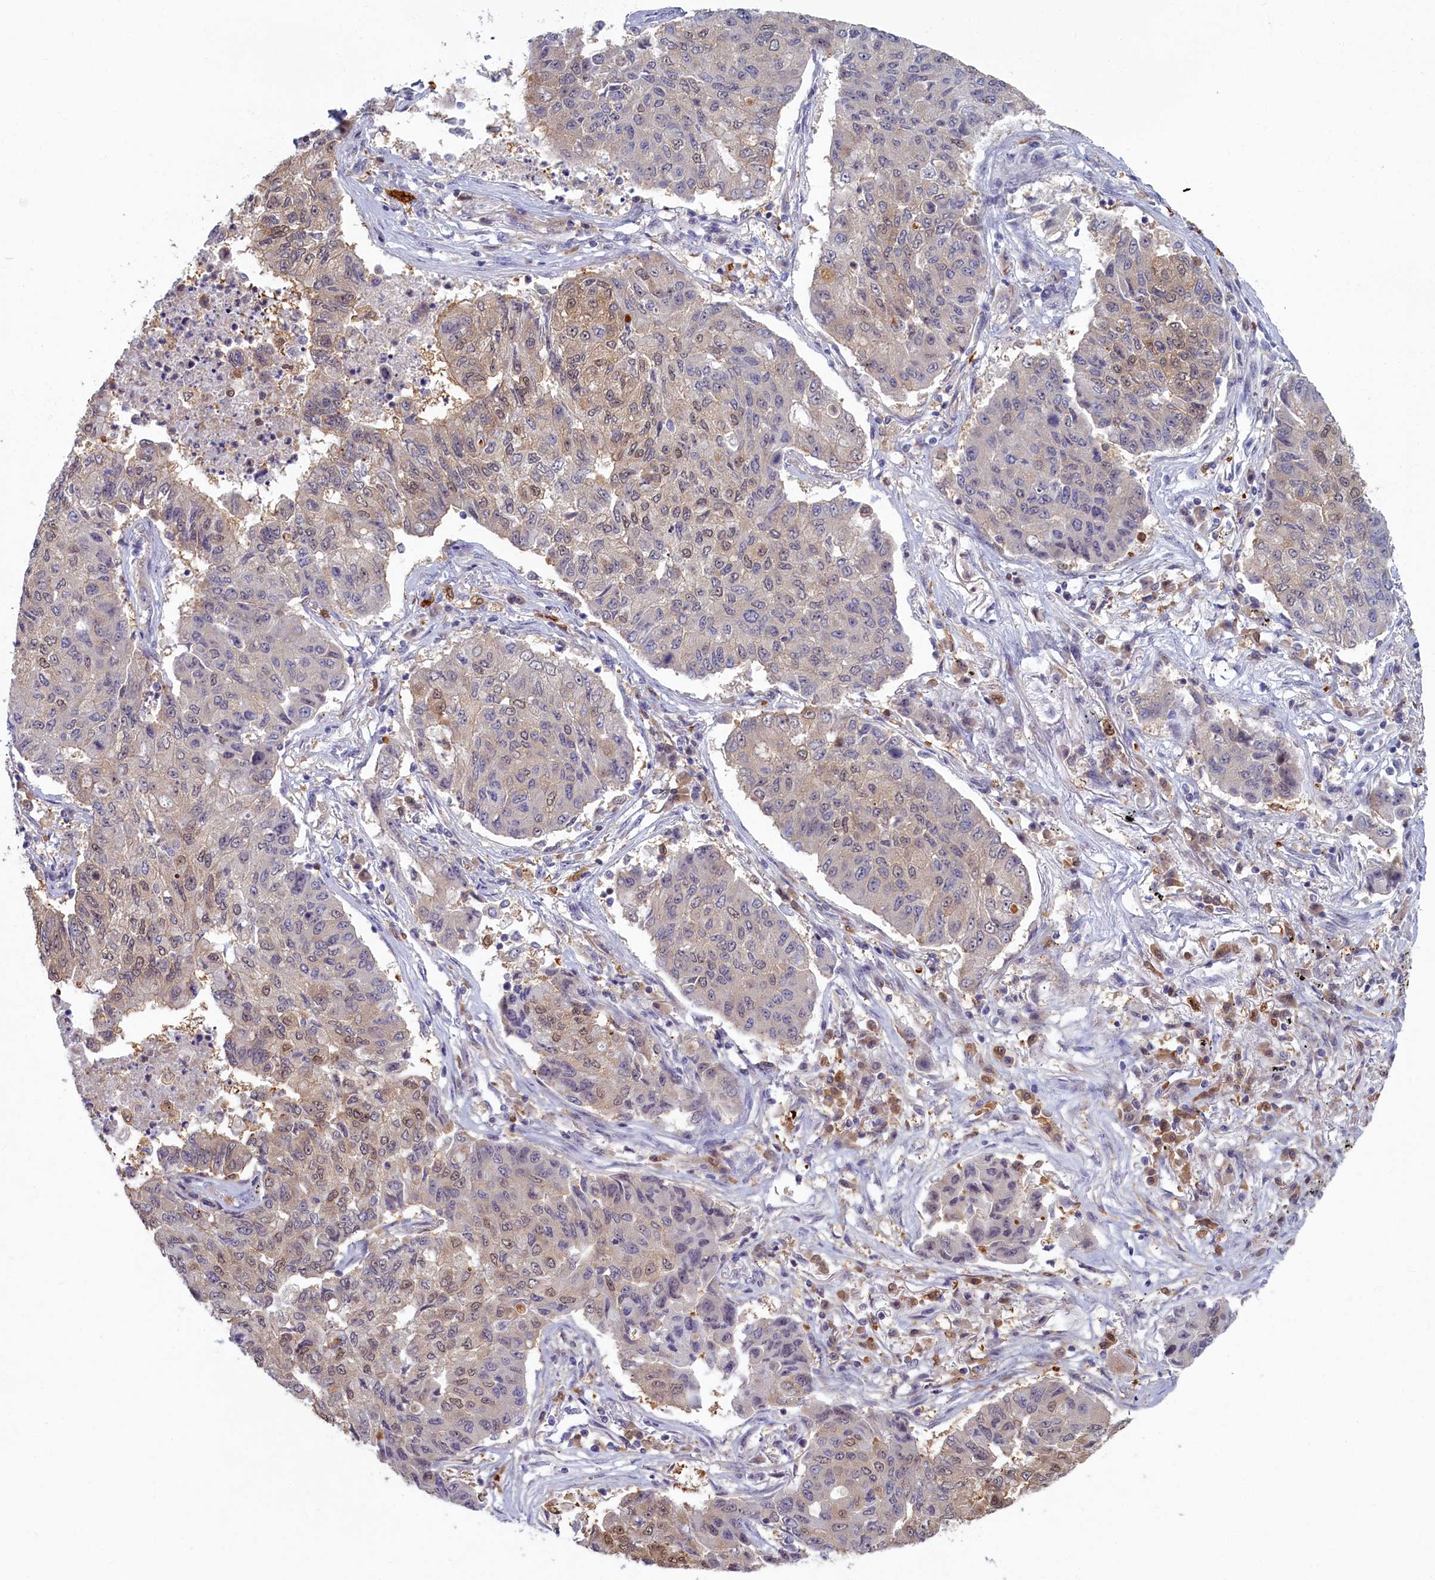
{"staining": {"intensity": "weak", "quantity": "<25%", "location": "cytoplasmic/membranous"}, "tissue": "lung cancer", "cell_type": "Tumor cells", "image_type": "cancer", "snomed": [{"axis": "morphology", "description": "Squamous cell carcinoma, NOS"}, {"axis": "topography", "description": "Lung"}], "caption": "Lung cancer stained for a protein using IHC demonstrates no positivity tumor cells.", "gene": "BLVRB", "patient": {"sex": "male", "age": 74}}